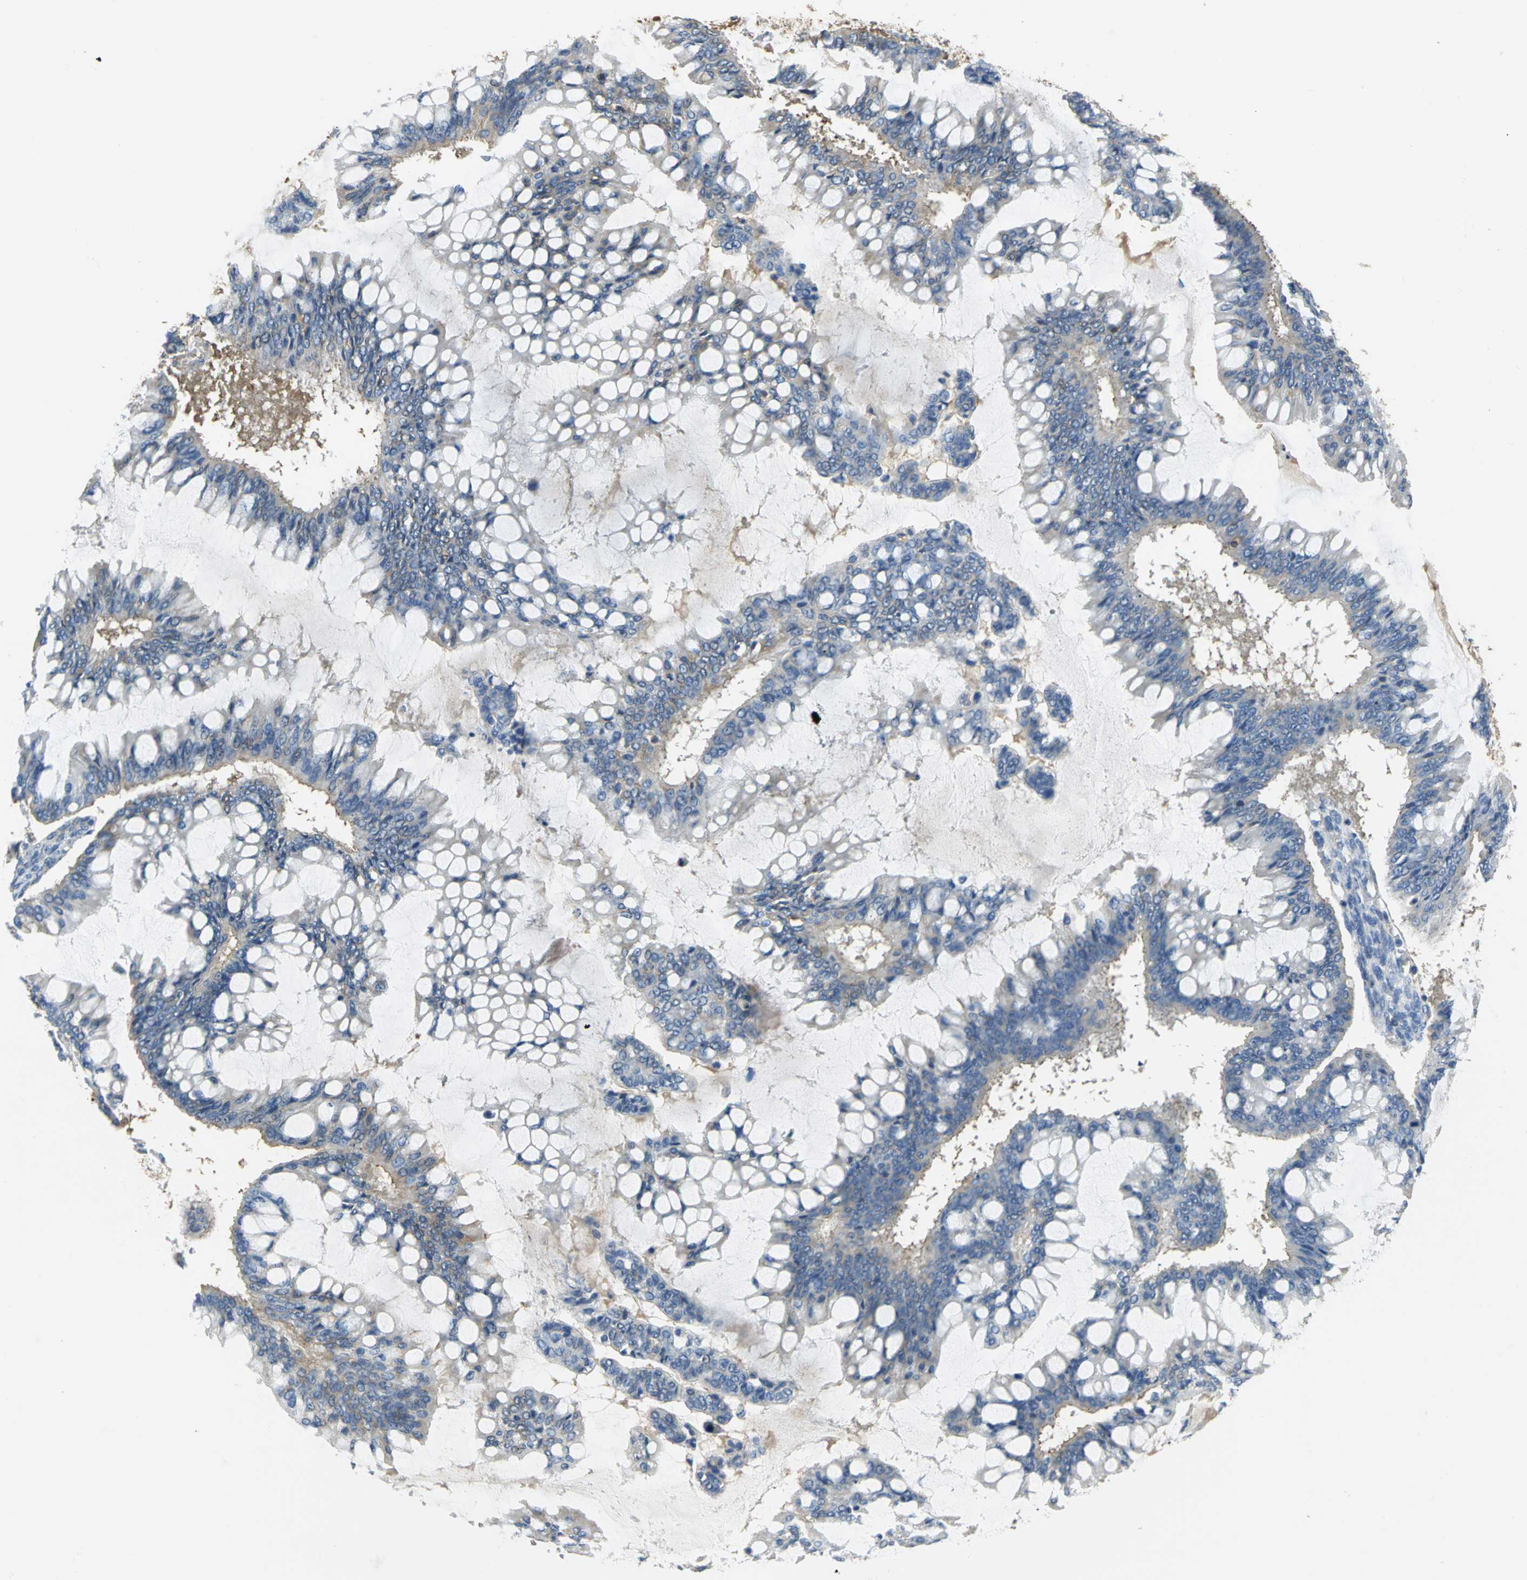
{"staining": {"intensity": "moderate", "quantity": "25%-75%", "location": "cytoplasmic/membranous"}, "tissue": "ovarian cancer", "cell_type": "Tumor cells", "image_type": "cancer", "snomed": [{"axis": "morphology", "description": "Cystadenocarcinoma, mucinous, NOS"}, {"axis": "topography", "description": "Ovary"}], "caption": "Mucinous cystadenocarcinoma (ovarian) stained for a protein reveals moderate cytoplasmic/membranous positivity in tumor cells. The protein is stained brown, and the nuclei are stained in blue (DAB (3,3'-diaminobenzidine) IHC with brightfield microscopy, high magnification).", "gene": "GYG2", "patient": {"sex": "female", "age": 73}}